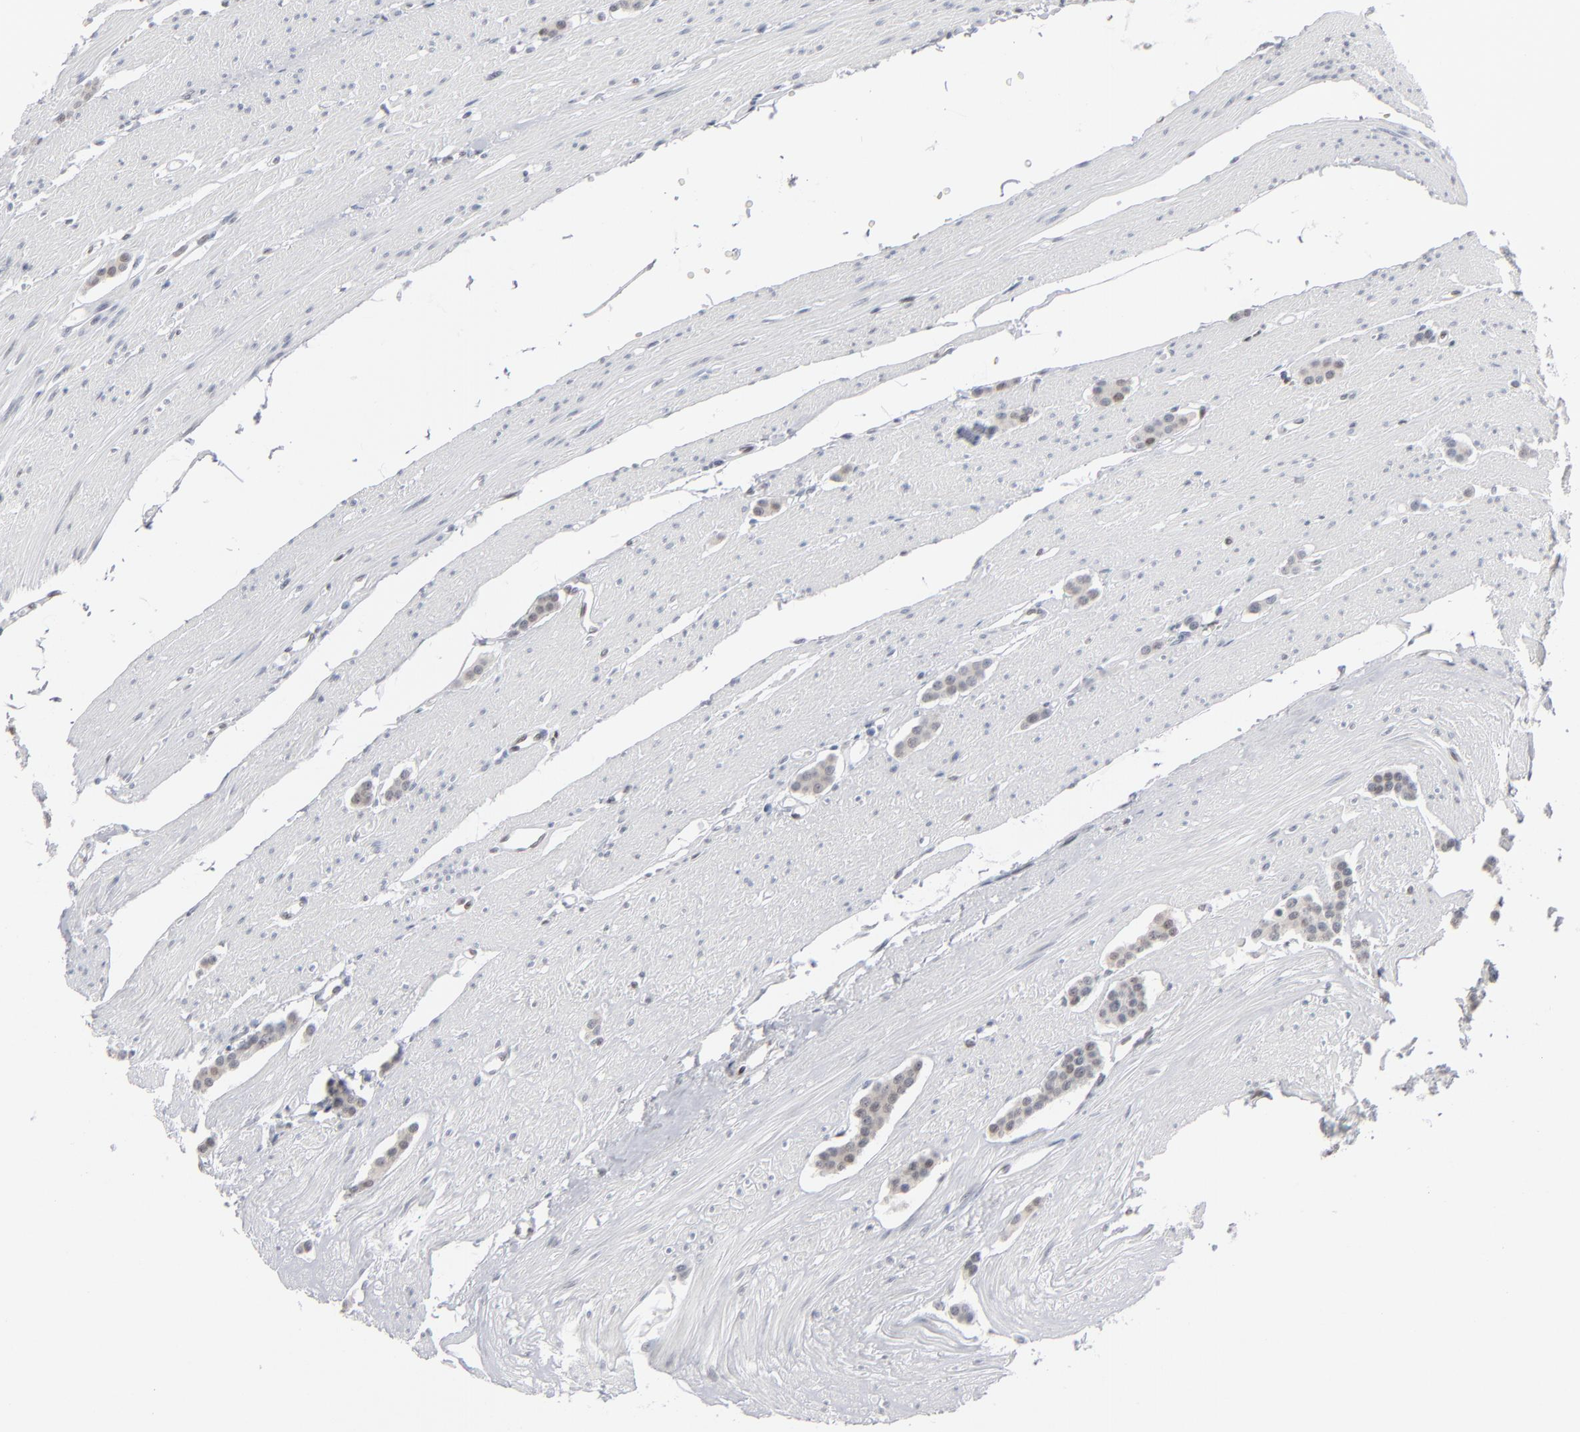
{"staining": {"intensity": "negative", "quantity": "none", "location": "none"}, "tissue": "carcinoid", "cell_type": "Tumor cells", "image_type": "cancer", "snomed": [{"axis": "morphology", "description": "Carcinoid, malignant, NOS"}, {"axis": "topography", "description": "Small intestine"}], "caption": "IHC image of neoplastic tissue: carcinoid stained with DAB demonstrates no significant protein staining in tumor cells.", "gene": "IRF9", "patient": {"sex": "male", "age": 60}}